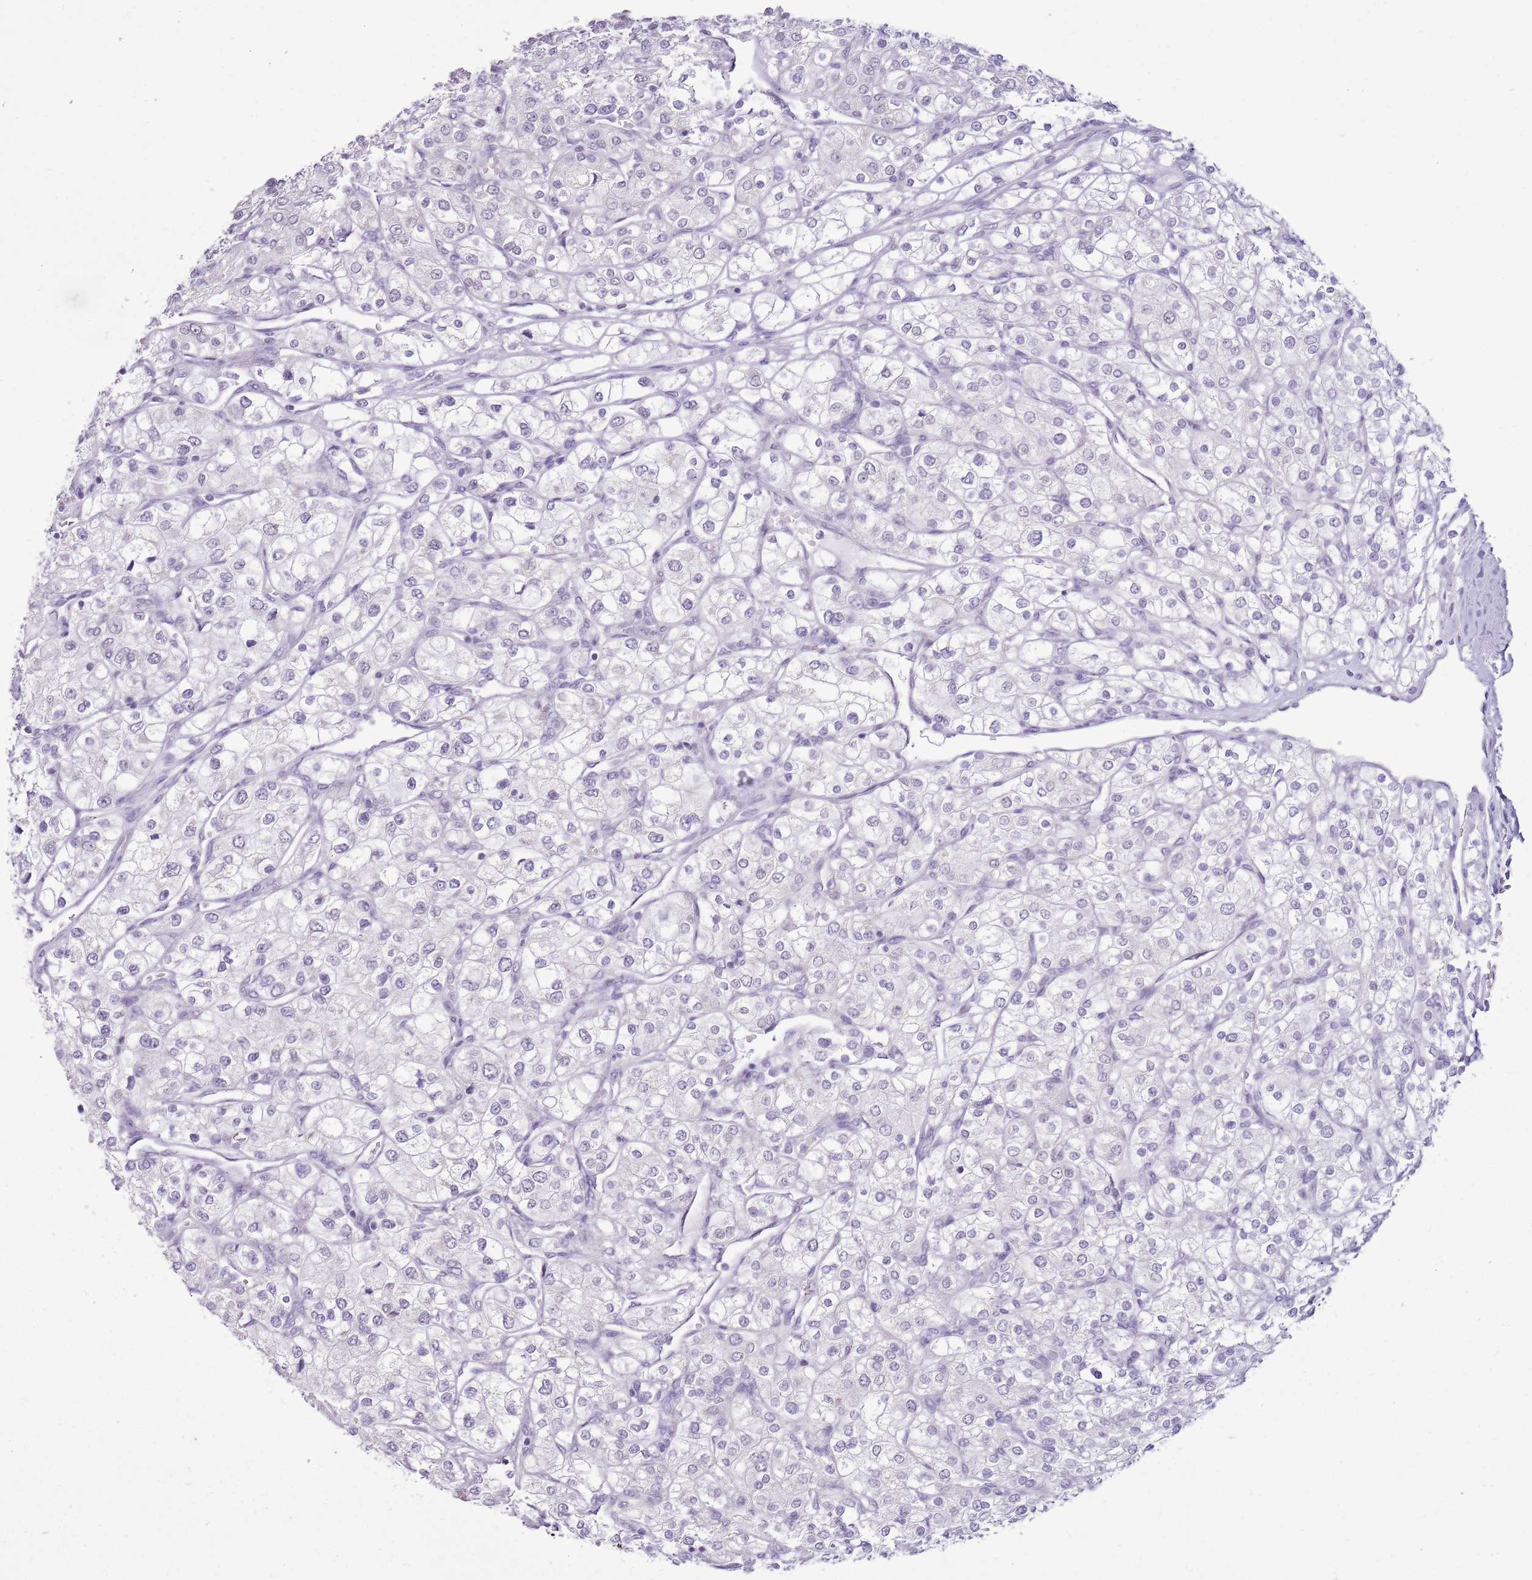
{"staining": {"intensity": "negative", "quantity": "none", "location": "none"}, "tissue": "renal cancer", "cell_type": "Tumor cells", "image_type": "cancer", "snomed": [{"axis": "morphology", "description": "Adenocarcinoma, NOS"}, {"axis": "topography", "description": "Kidney"}], "caption": "Tumor cells show no significant protein positivity in renal cancer (adenocarcinoma).", "gene": "RPL3L", "patient": {"sex": "male", "age": 80}}